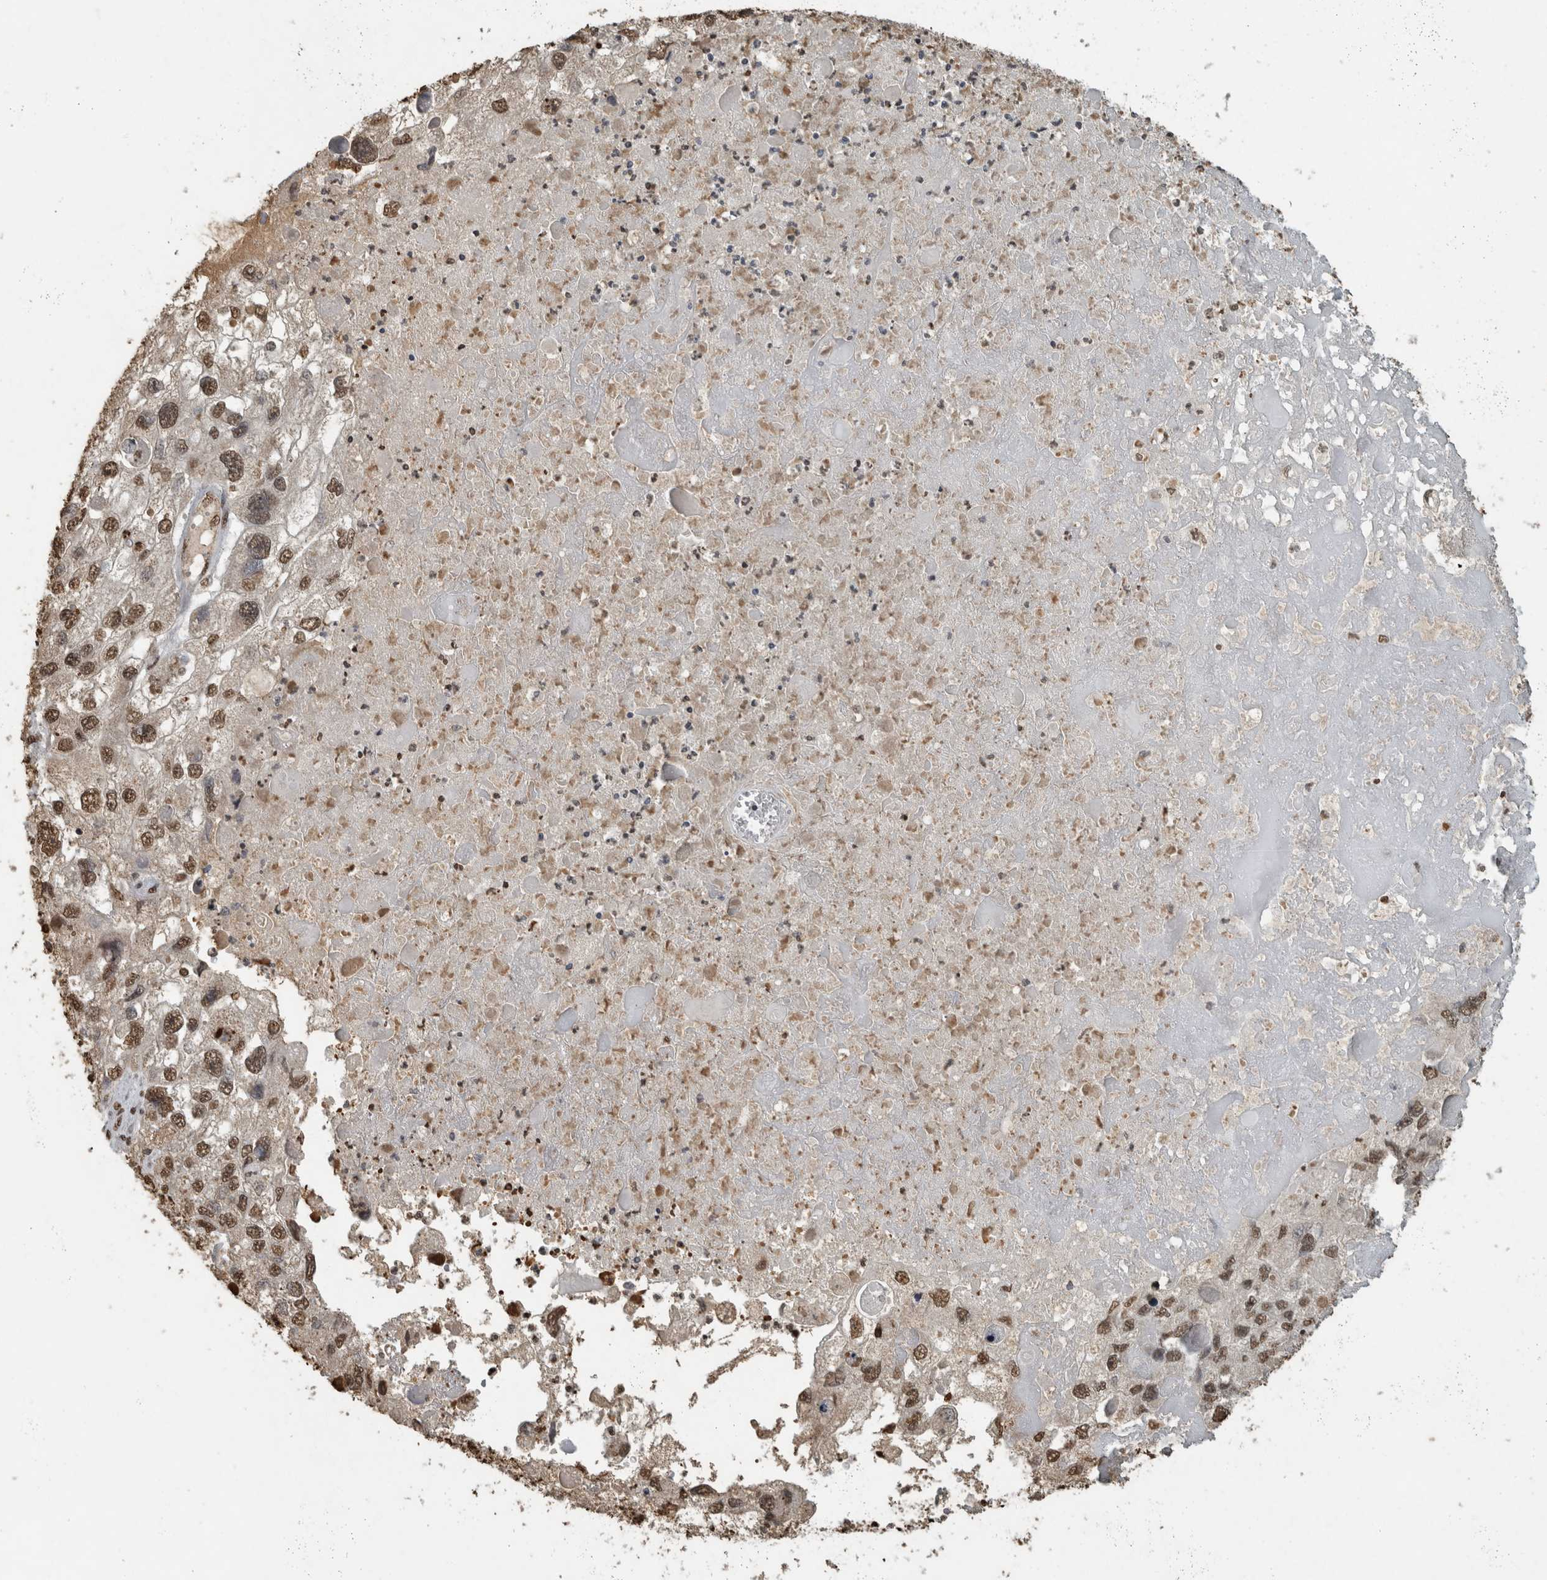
{"staining": {"intensity": "weak", "quantity": ">75%", "location": "nuclear"}, "tissue": "endometrial cancer", "cell_type": "Tumor cells", "image_type": "cancer", "snomed": [{"axis": "morphology", "description": "Adenocarcinoma, NOS"}, {"axis": "topography", "description": "Endometrium"}], "caption": "Immunohistochemical staining of human endometrial cancer (adenocarcinoma) shows low levels of weak nuclear positivity in about >75% of tumor cells.", "gene": "HAND2", "patient": {"sex": "female", "age": 49}}